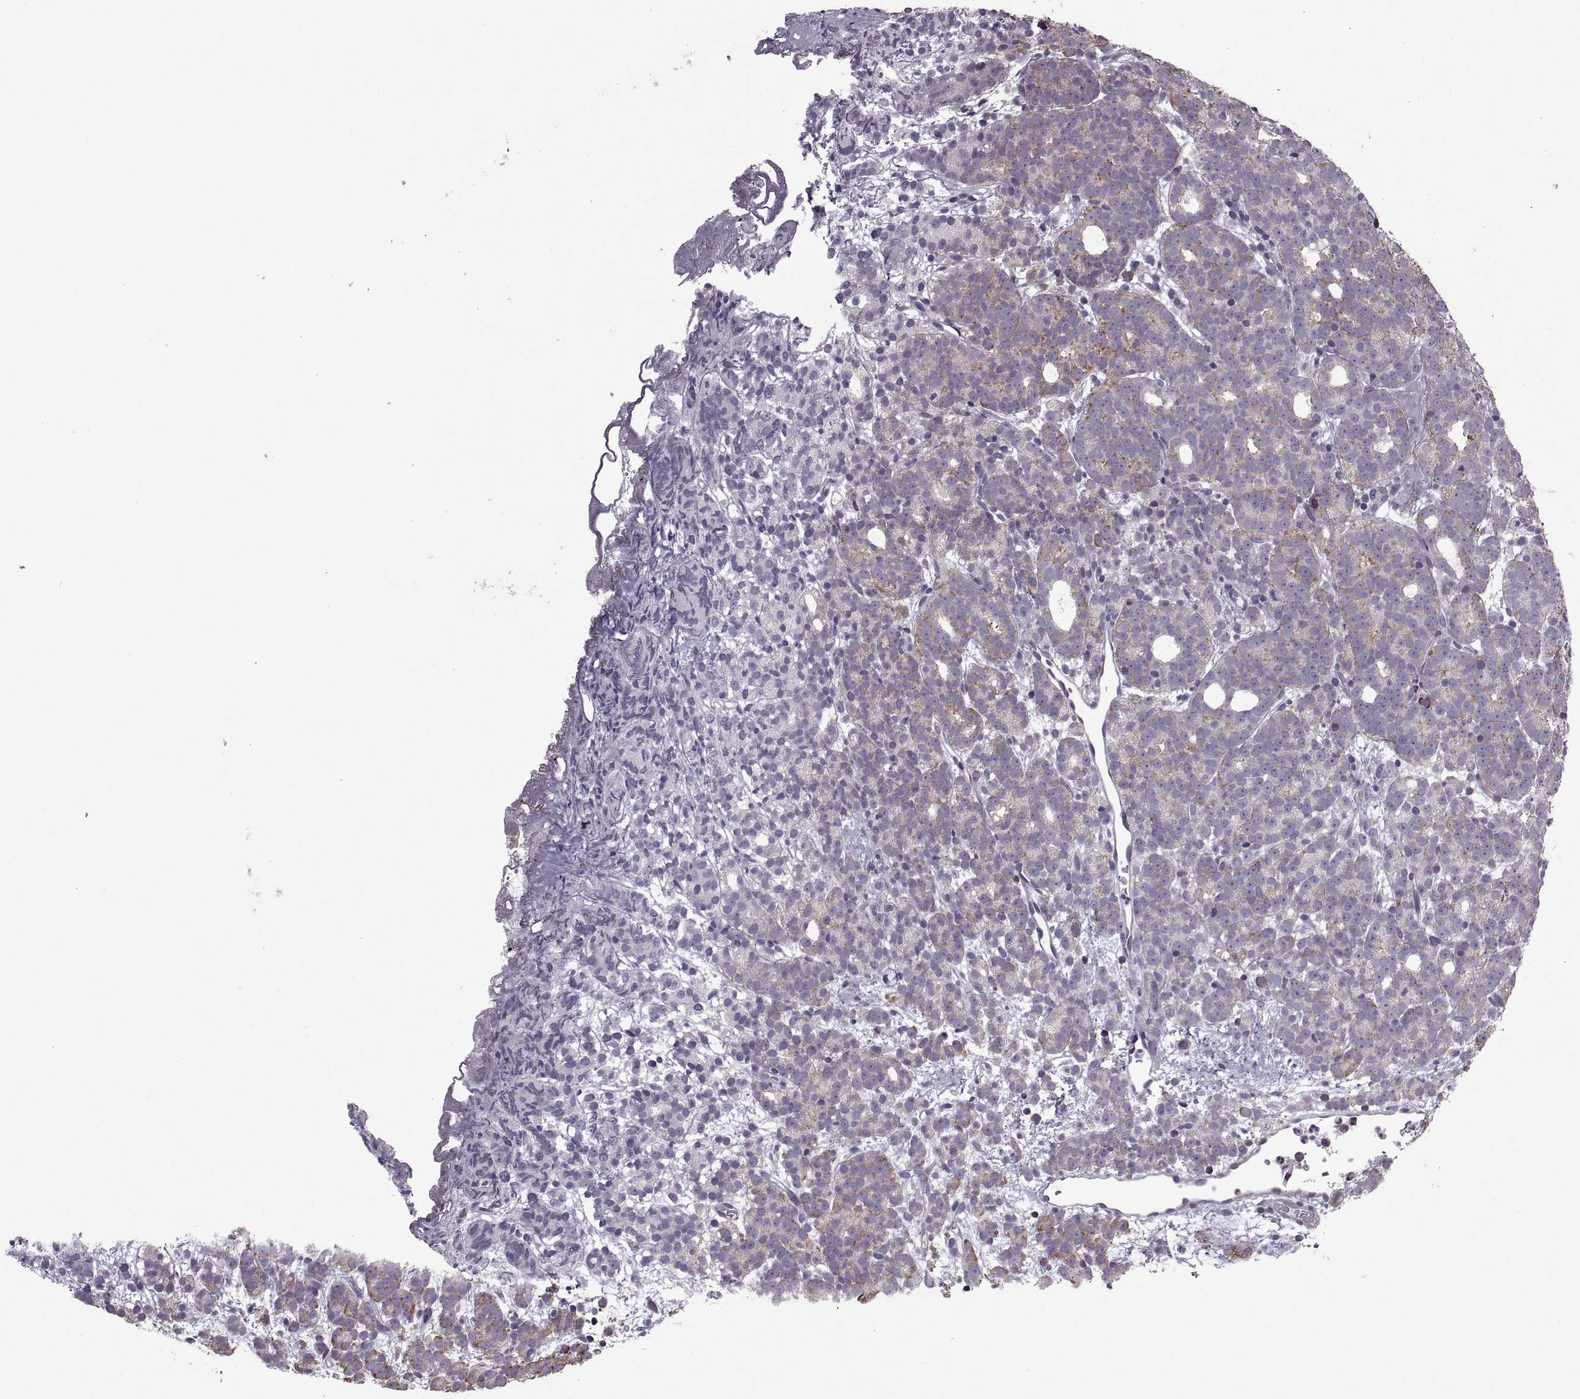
{"staining": {"intensity": "moderate", "quantity": "<25%", "location": "cytoplasmic/membranous"}, "tissue": "prostate cancer", "cell_type": "Tumor cells", "image_type": "cancer", "snomed": [{"axis": "morphology", "description": "Adenocarcinoma, High grade"}, {"axis": "topography", "description": "Prostate"}], "caption": "A photomicrograph of human prostate cancer stained for a protein demonstrates moderate cytoplasmic/membranous brown staining in tumor cells.", "gene": "PABPC1", "patient": {"sex": "male", "age": 53}}